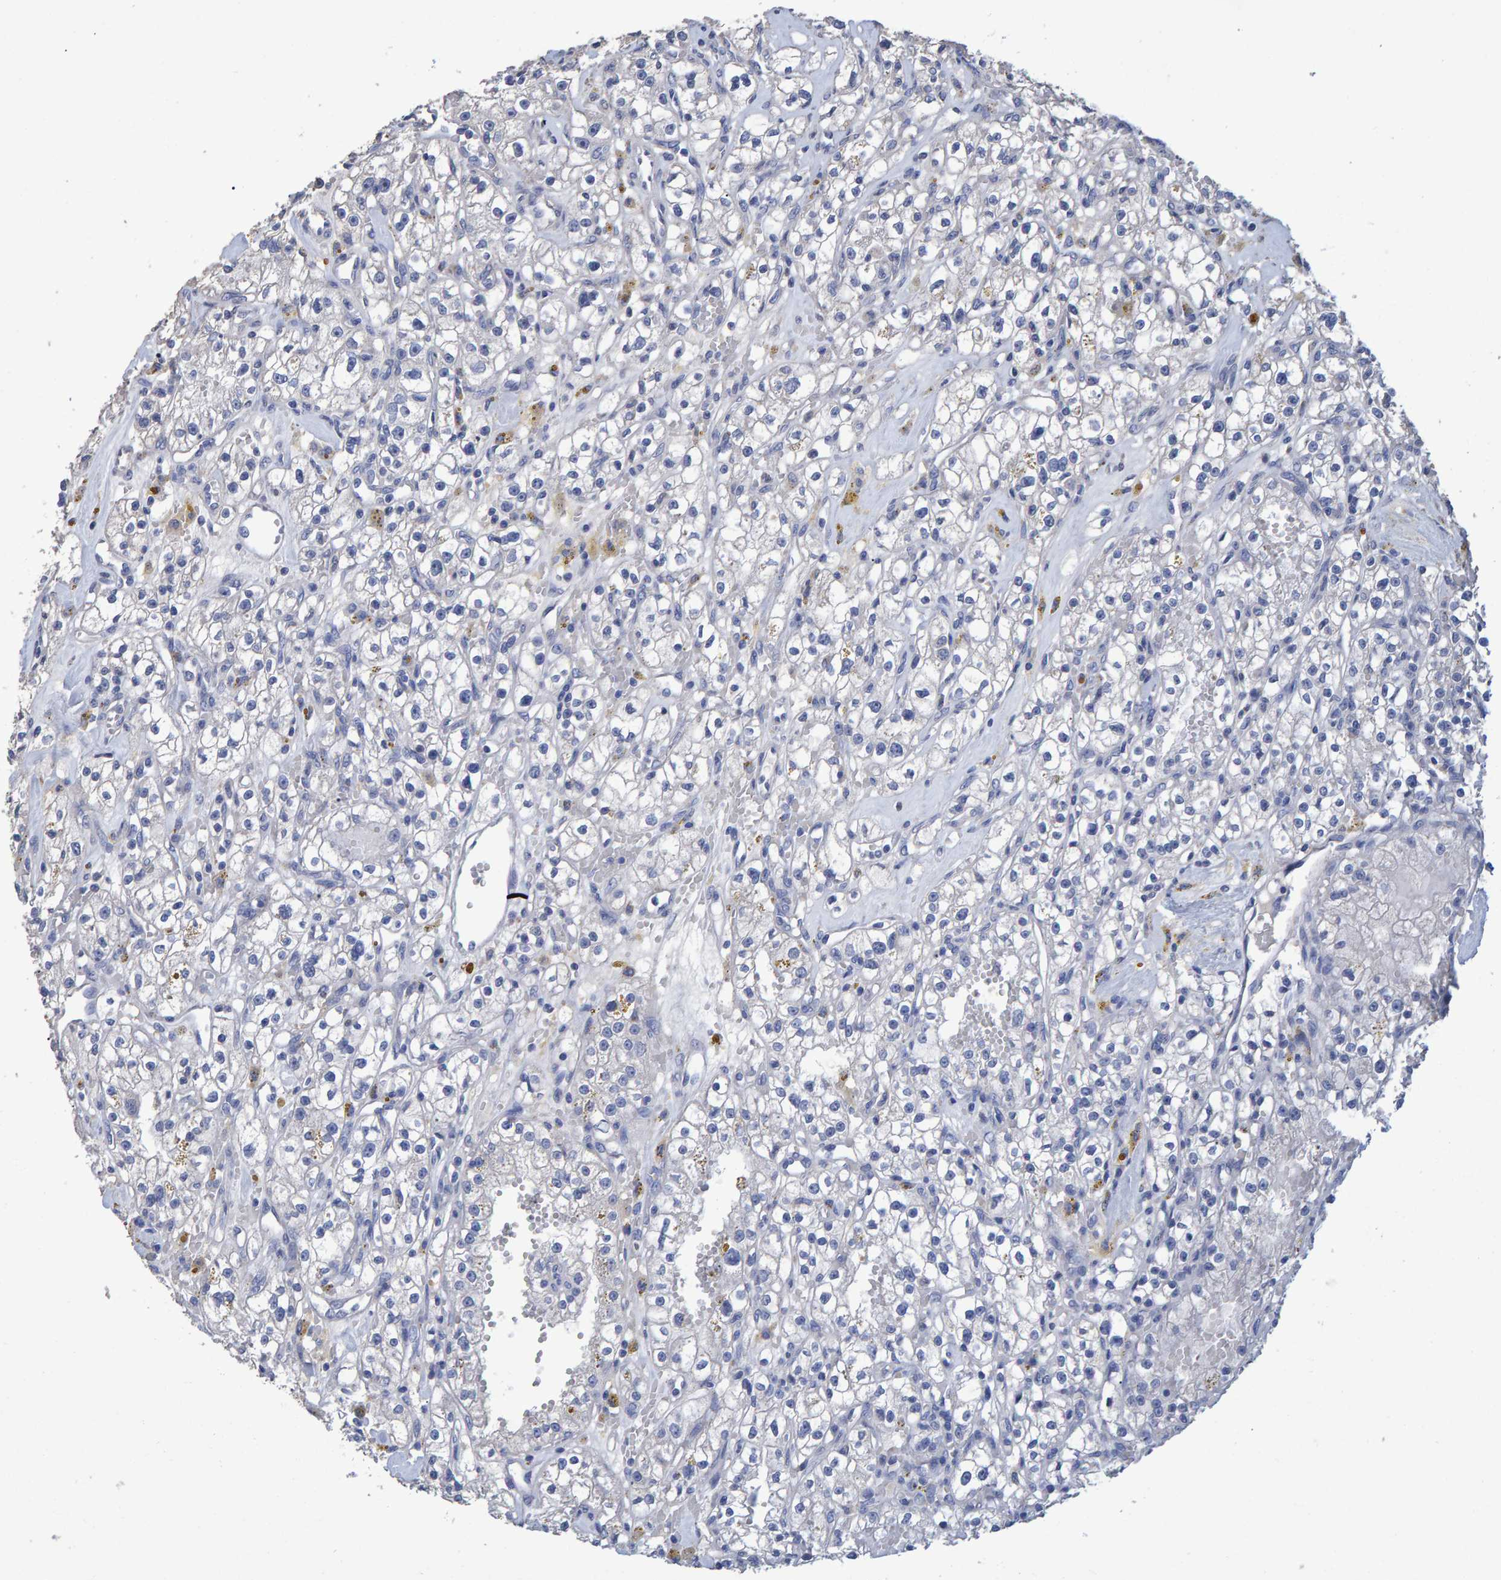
{"staining": {"intensity": "negative", "quantity": "none", "location": "none"}, "tissue": "renal cancer", "cell_type": "Tumor cells", "image_type": "cancer", "snomed": [{"axis": "morphology", "description": "Adenocarcinoma, NOS"}, {"axis": "topography", "description": "Kidney"}], "caption": "The micrograph displays no staining of tumor cells in renal adenocarcinoma.", "gene": "HEMGN", "patient": {"sex": "male", "age": 56}}